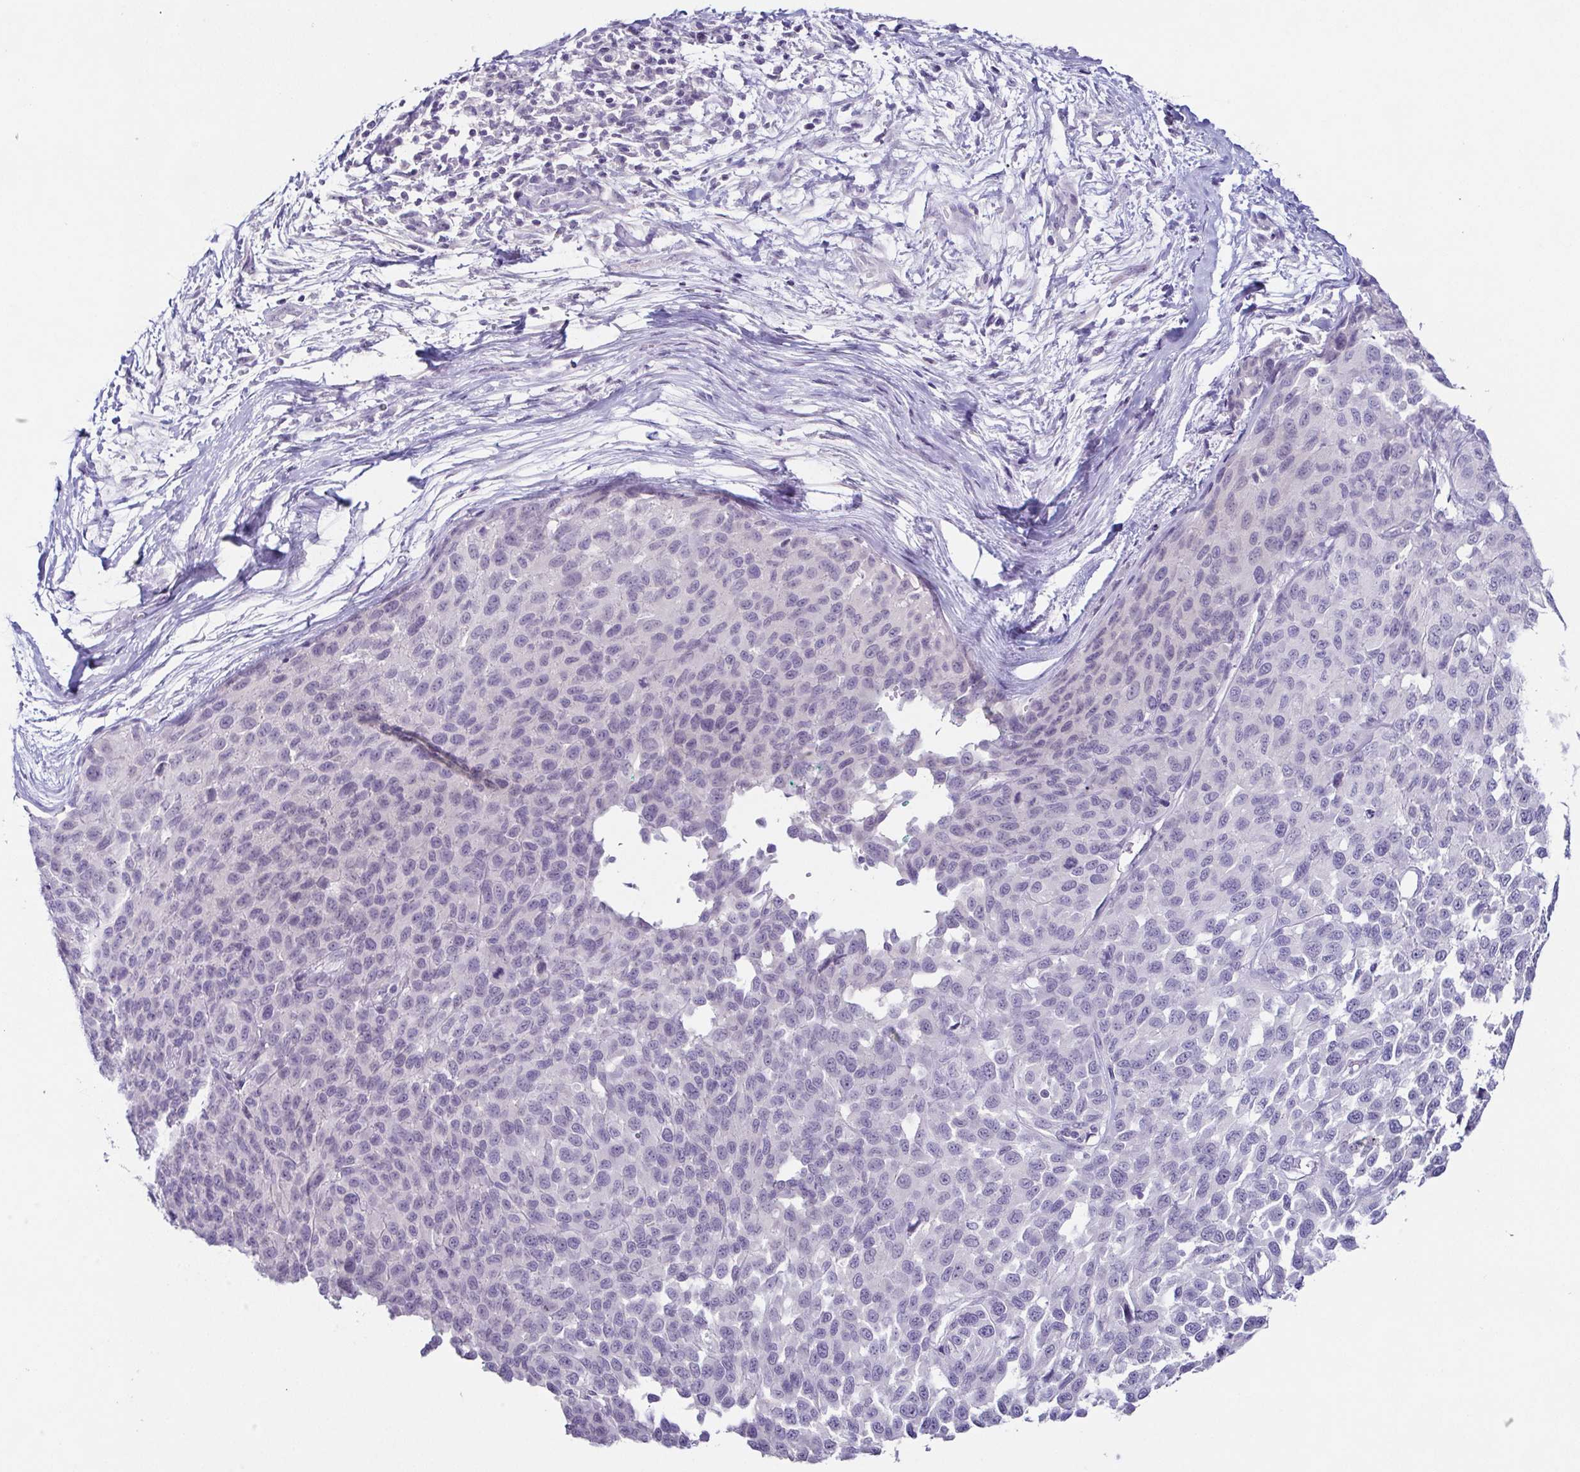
{"staining": {"intensity": "negative", "quantity": "none", "location": "none"}, "tissue": "melanoma", "cell_type": "Tumor cells", "image_type": "cancer", "snomed": [{"axis": "morphology", "description": "Malignant melanoma, NOS"}, {"axis": "topography", "description": "Skin"}], "caption": "IHC of malignant melanoma shows no positivity in tumor cells.", "gene": "TP73", "patient": {"sex": "male", "age": 62}}